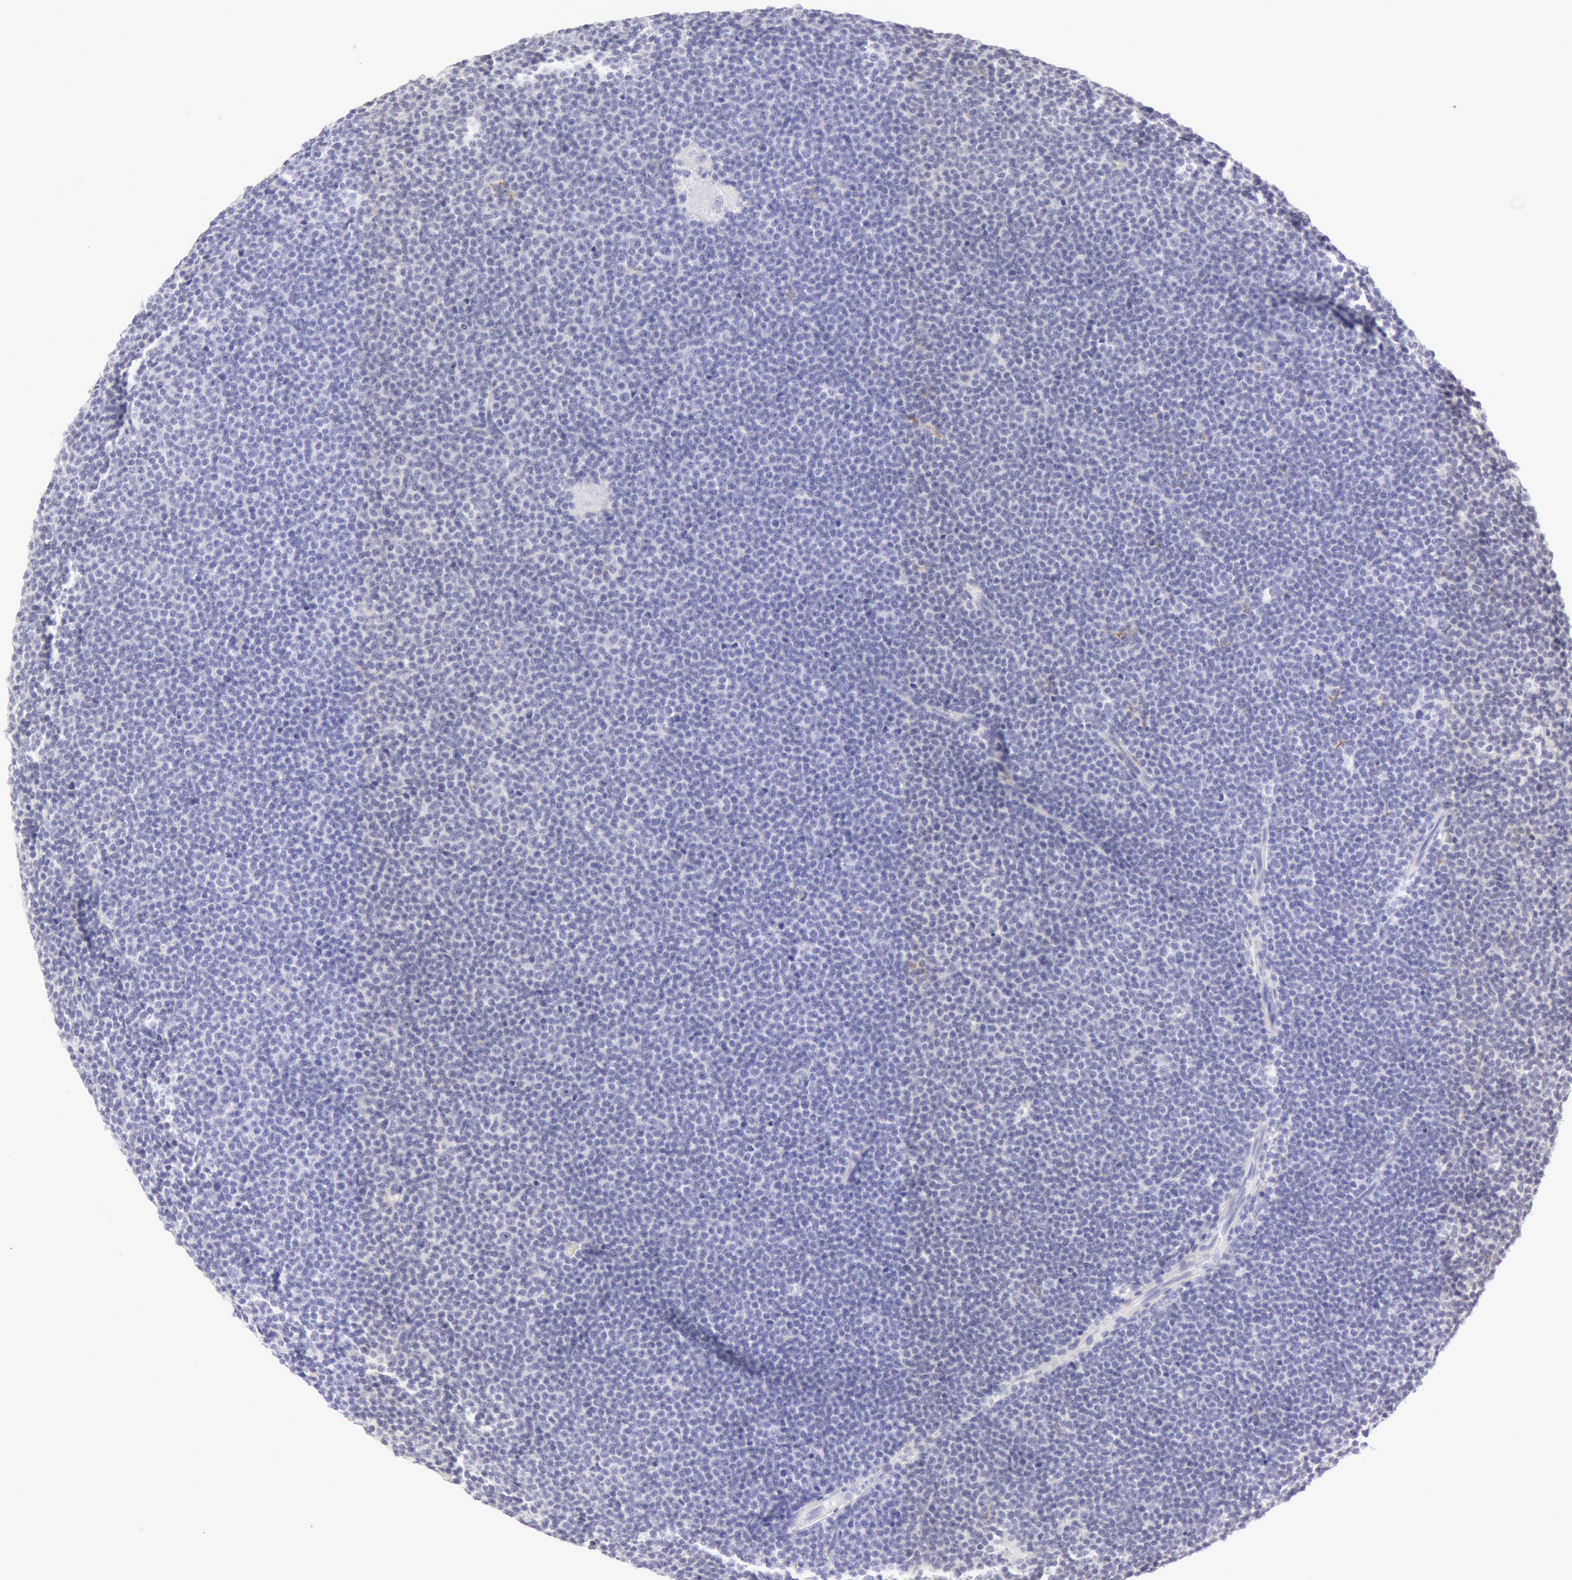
{"staining": {"intensity": "negative", "quantity": "none", "location": "none"}, "tissue": "lymphoma", "cell_type": "Tumor cells", "image_type": "cancer", "snomed": [{"axis": "morphology", "description": "Malignant lymphoma, non-Hodgkin's type, Low grade"}, {"axis": "topography", "description": "Lymph node"}], "caption": "Immunohistochemical staining of low-grade malignant lymphoma, non-Hodgkin's type displays no significant positivity in tumor cells.", "gene": "KRT8", "patient": {"sex": "female", "age": 69}}